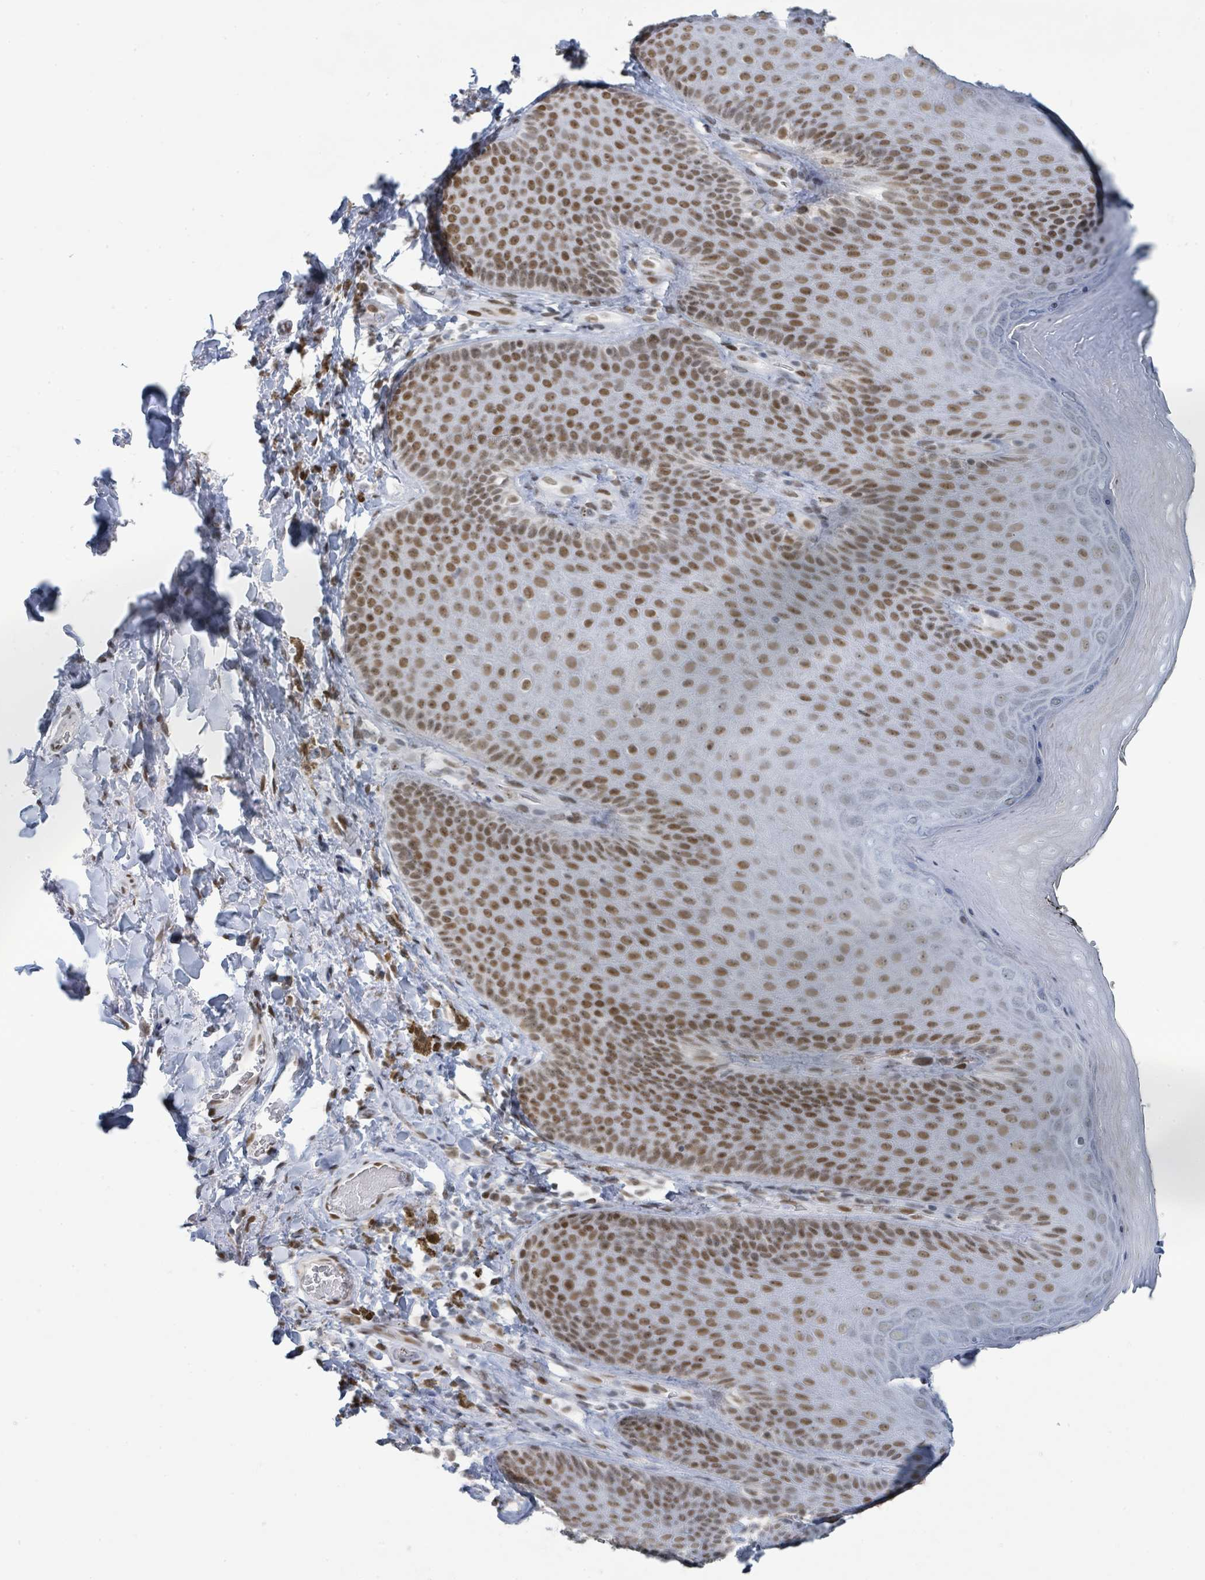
{"staining": {"intensity": "moderate", "quantity": ">75%", "location": "nuclear"}, "tissue": "skin", "cell_type": "Epidermal cells", "image_type": "normal", "snomed": [{"axis": "morphology", "description": "Normal tissue, NOS"}, {"axis": "topography", "description": "Anal"}, {"axis": "topography", "description": "Peripheral nerve tissue"}], "caption": "Skin was stained to show a protein in brown. There is medium levels of moderate nuclear expression in approximately >75% of epidermal cells. (Stains: DAB in brown, nuclei in blue, Microscopy: brightfield microscopy at high magnification).", "gene": "EHMT2", "patient": {"sex": "male", "age": 53}}